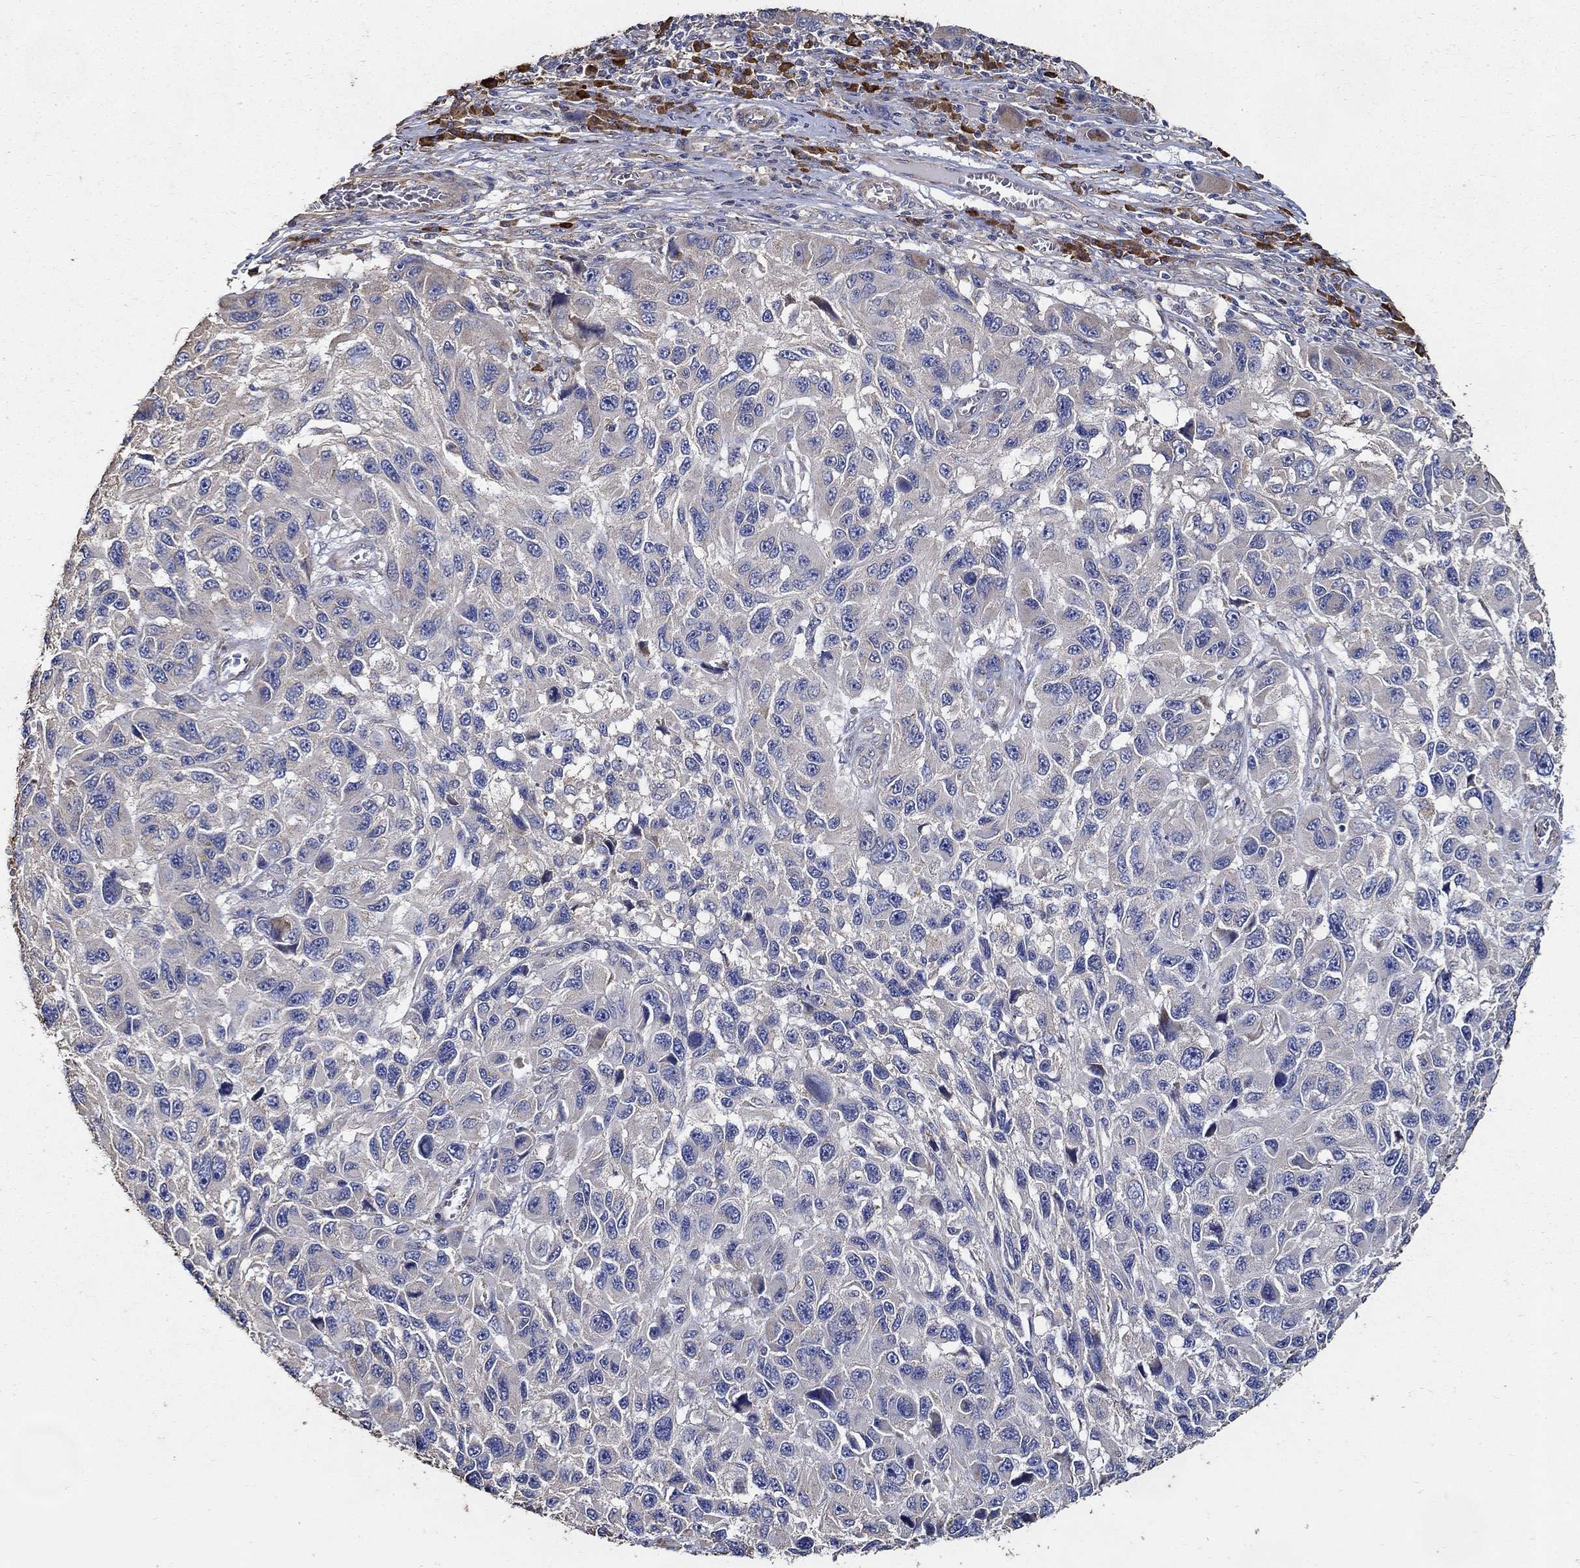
{"staining": {"intensity": "negative", "quantity": "none", "location": "none"}, "tissue": "melanoma", "cell_type": "Tumor cells", "image_type": "cancer", "snomed": [{"axis": "morphology", "description": "Malignant melanoma, NOS"}, {"axis": "topography", "description": "Skin"}], "caption": "Immunohistochemical staining of melanoma exhibits no significant positivity in tumor cells.", "gene": "EMILIN3", "patient": {"sex": "male", "age": 53}}